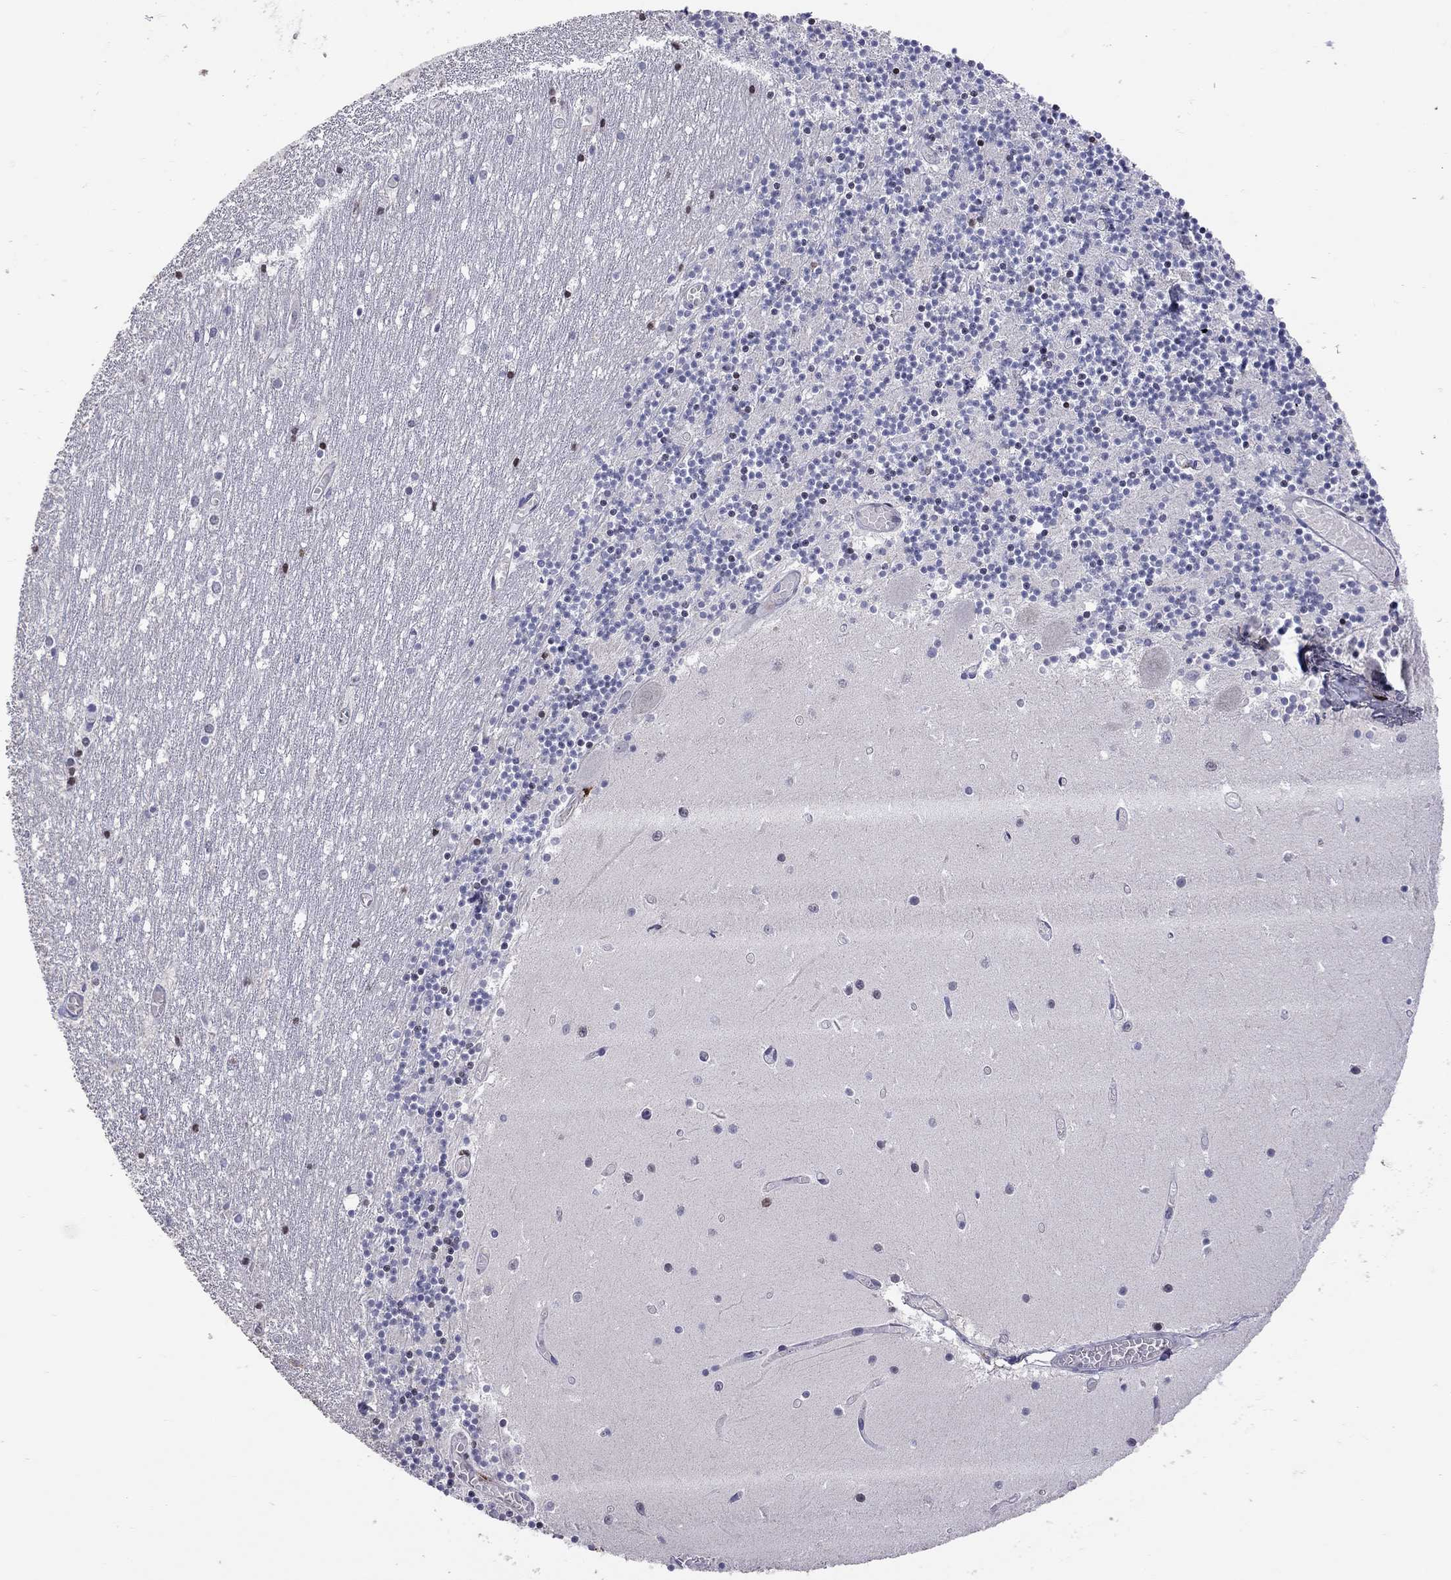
{"staining": {"intensity": "negative", "quantity": "none", "location": "none"}, "tissue": "cerebellum", "cell_type": "Cells in granular layer", "image_type": "normal", "snomed": [{"axis": "morphology", "description": "Normal tissue, NOS"}, {"axis": "topography", "description": "Cerebellum"}], "caption": "Cerebellum stained for a protein using immunohistochemistry shows no staining cells in granular layer.", "gene": "SERPINA3", "patient": {"sex": "female", "age": 28}}